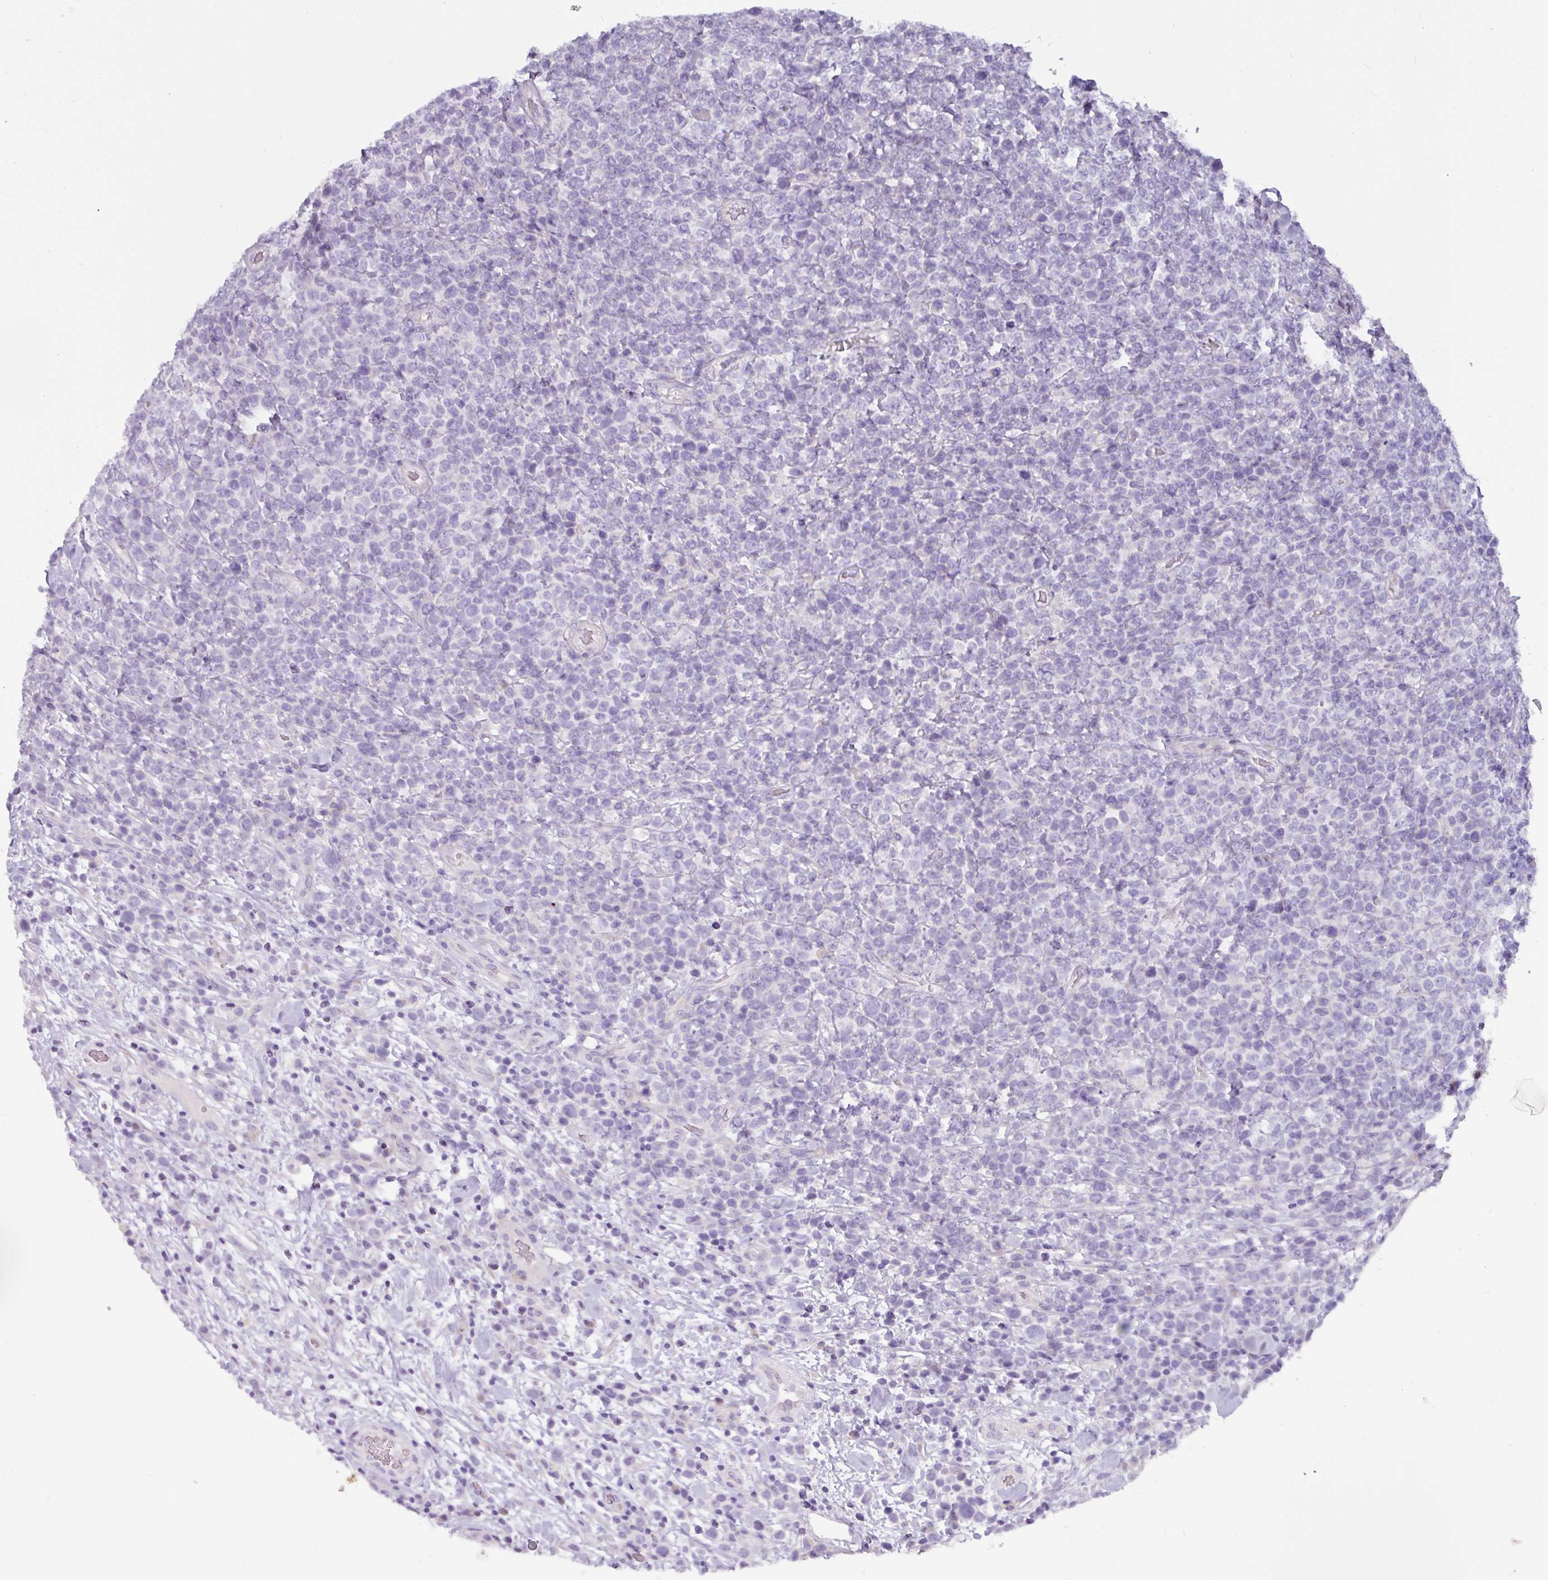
{"staining": {"intensity": "negative", "quantity": "none", "location": "none"}, "tissue": "lymphoma", "cell_type": "Tumor cells", "image_type": "cancer", "snomed": [{"axis": "morphology", "description": "Malignant lymphoma, non-Hodgkin's type, High grade"}, {"axis": "topography", "description": "Soft tissue"}], "caption": "Tumor cells are negative for protein expression in human malignant lymphoma, non-Hodgkin's type (high-grade). Nuclei are stained in blue.", "gene": "RGS16", "patient": {"sex": "female", "age": 56}}